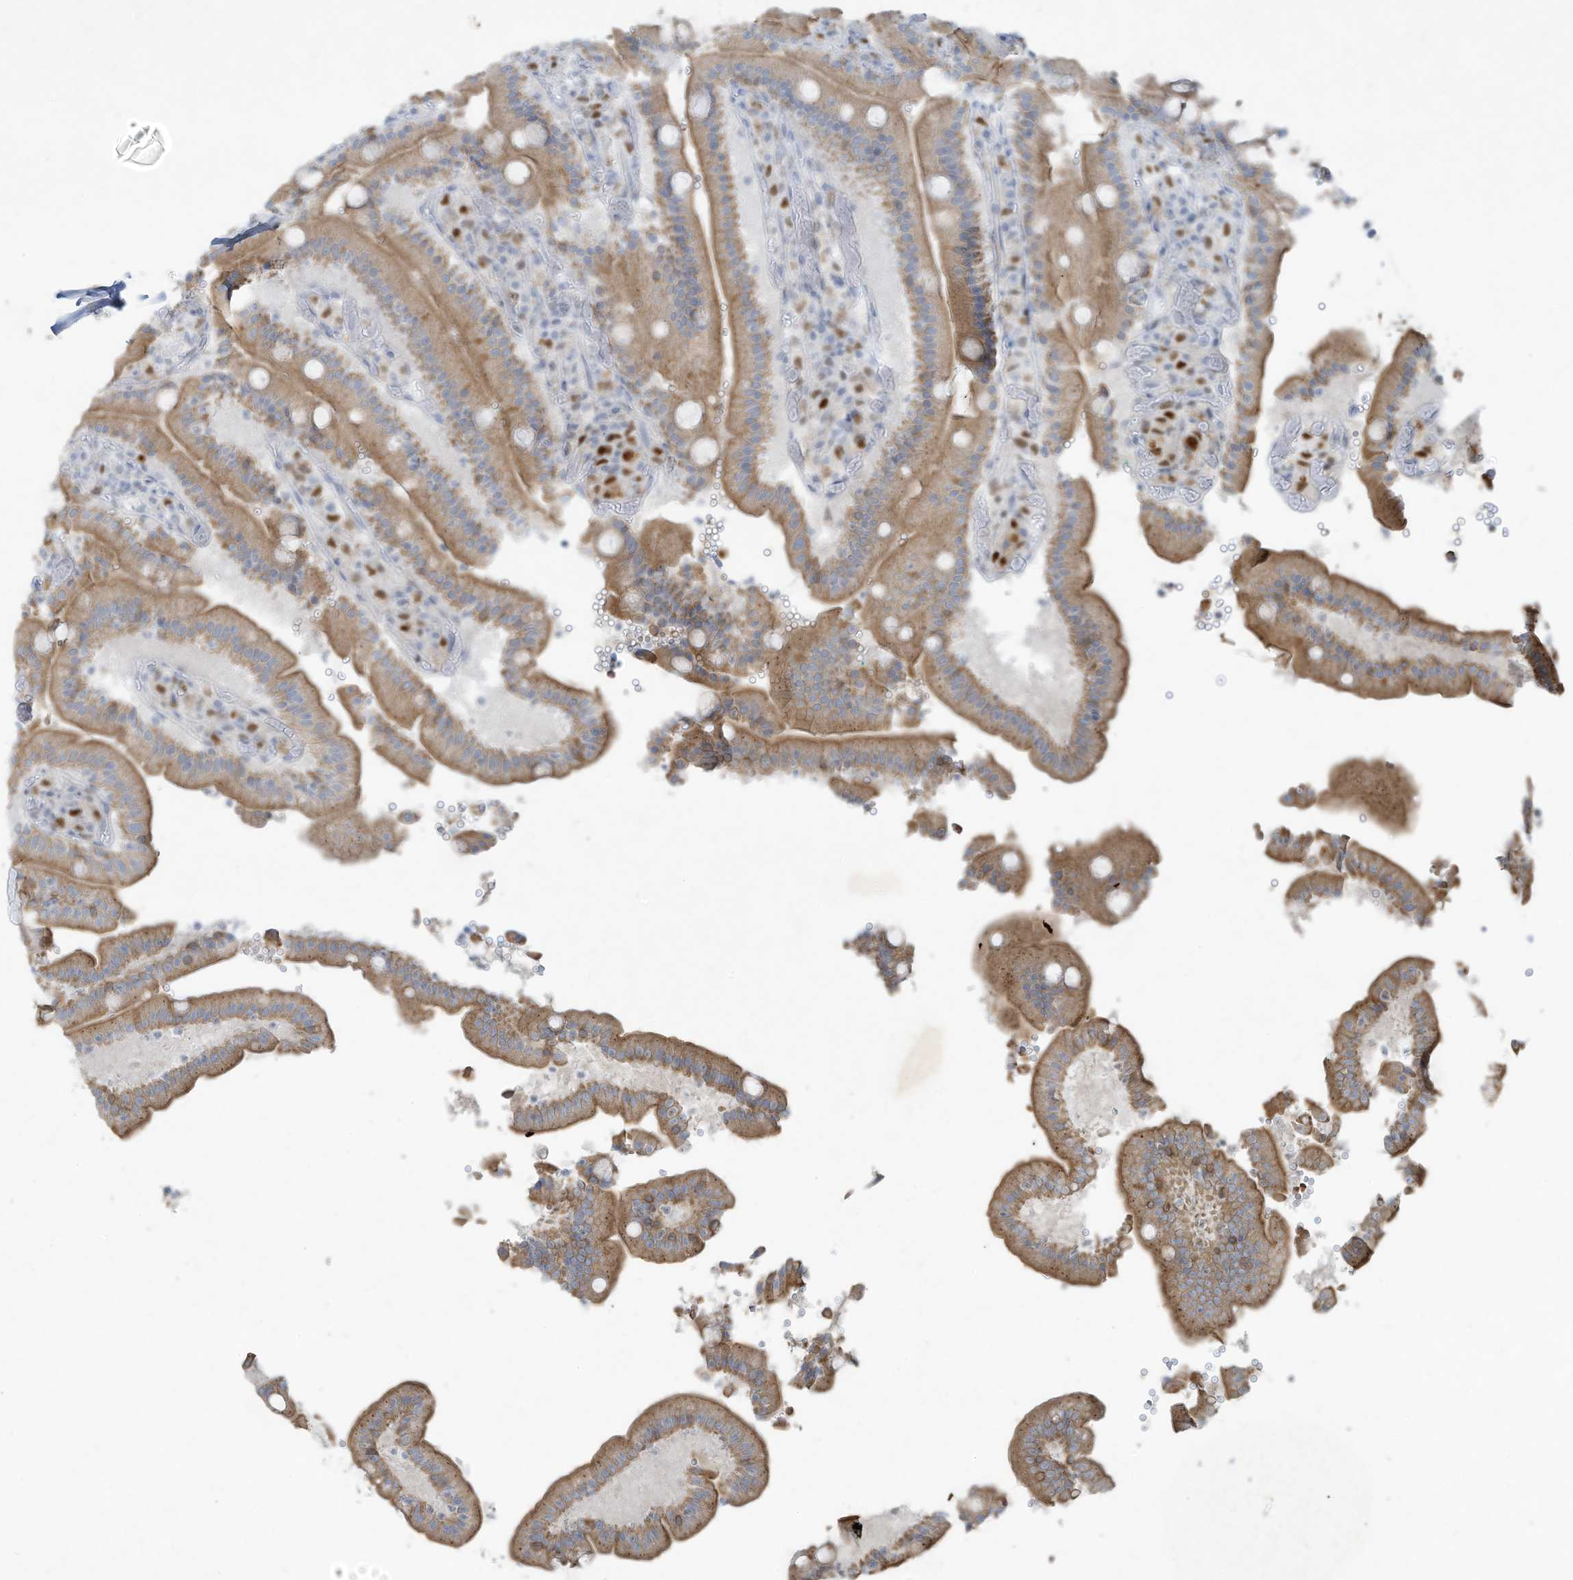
{"staining": {"intensity": "moderate", "quantity": ">75%", "location": "cytoplasmic/membranous"}, "tissue": "duodenum", "cell_type": "Glandular cells", "image_type": "normal", "snomed": [{"axis": "morphology", "description": "Normal tissue, NOS"}, {"axis": "topography", "description": "Duodenum"}], "caption": "DAB (3,3'-diaminobenzidine) immunohistochemical staining of unremarkable duodenum displays moderate cytoplasmic/membranous protein staining in approximately >75% of glandular cells. (DAB IHC, brown staining for protein, blue staining for nuclei).", "gene": "TUBE1", "patient": {"sex": "female", "age": 62}}